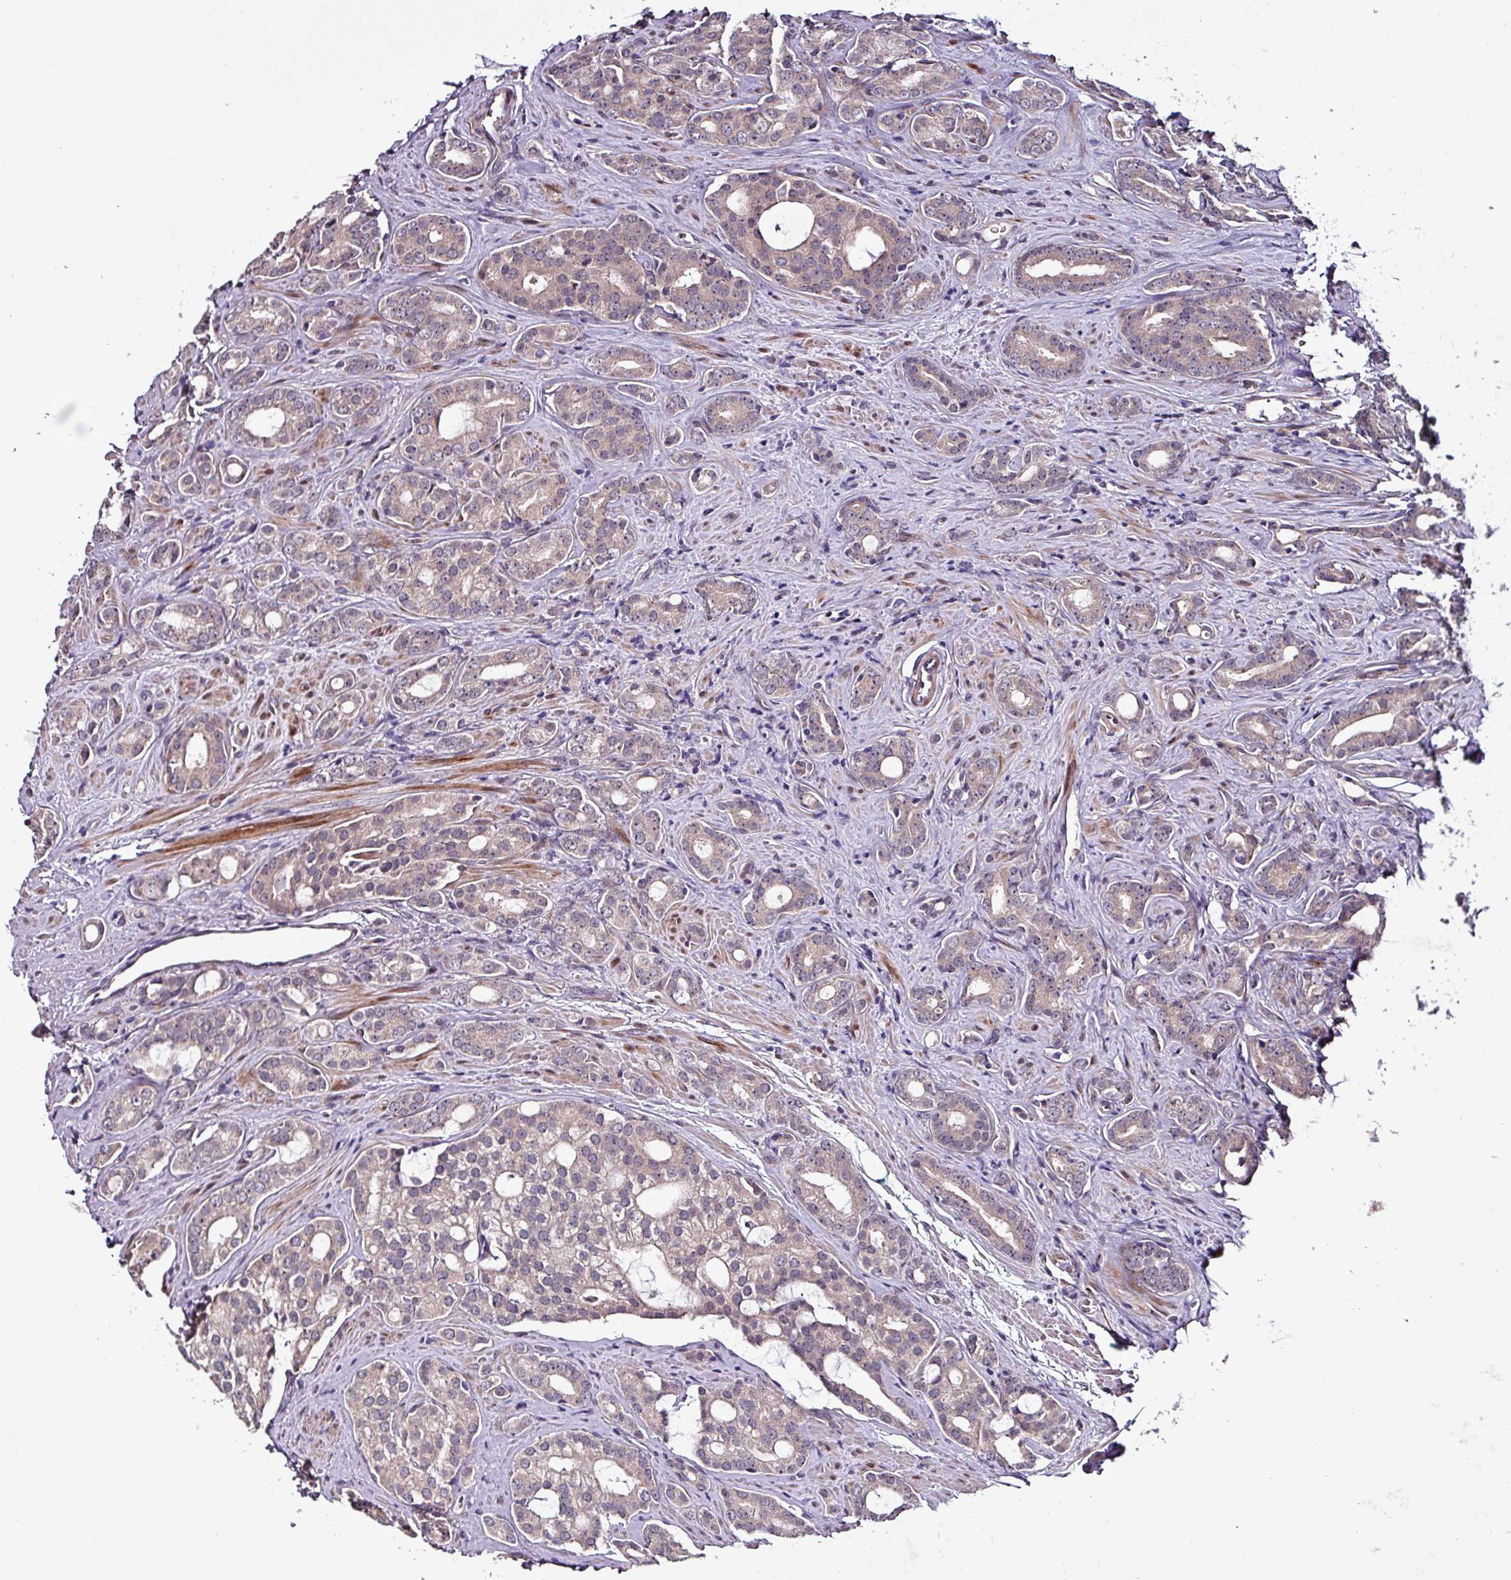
{"staining": {"intensity": "weak", "quantity": ">75%", "location": "cytoplasmic/membranous"}, "tissue": "prostate cancer", "cell_type": "Tumor cells", "image_type": "cancer", "snomed": [{"axis": "morphology", "description": "Adenocarcinoma, High grade"}, {"axis": "topography", "description": "Prostate"}], "caption": "Human high-grade adenocarcinoma (prostate) stained with a protein marker reveals weak staining in tumor cells.", "gene": "GRAPL", "patient": {"sex": "male", "age": 63}}